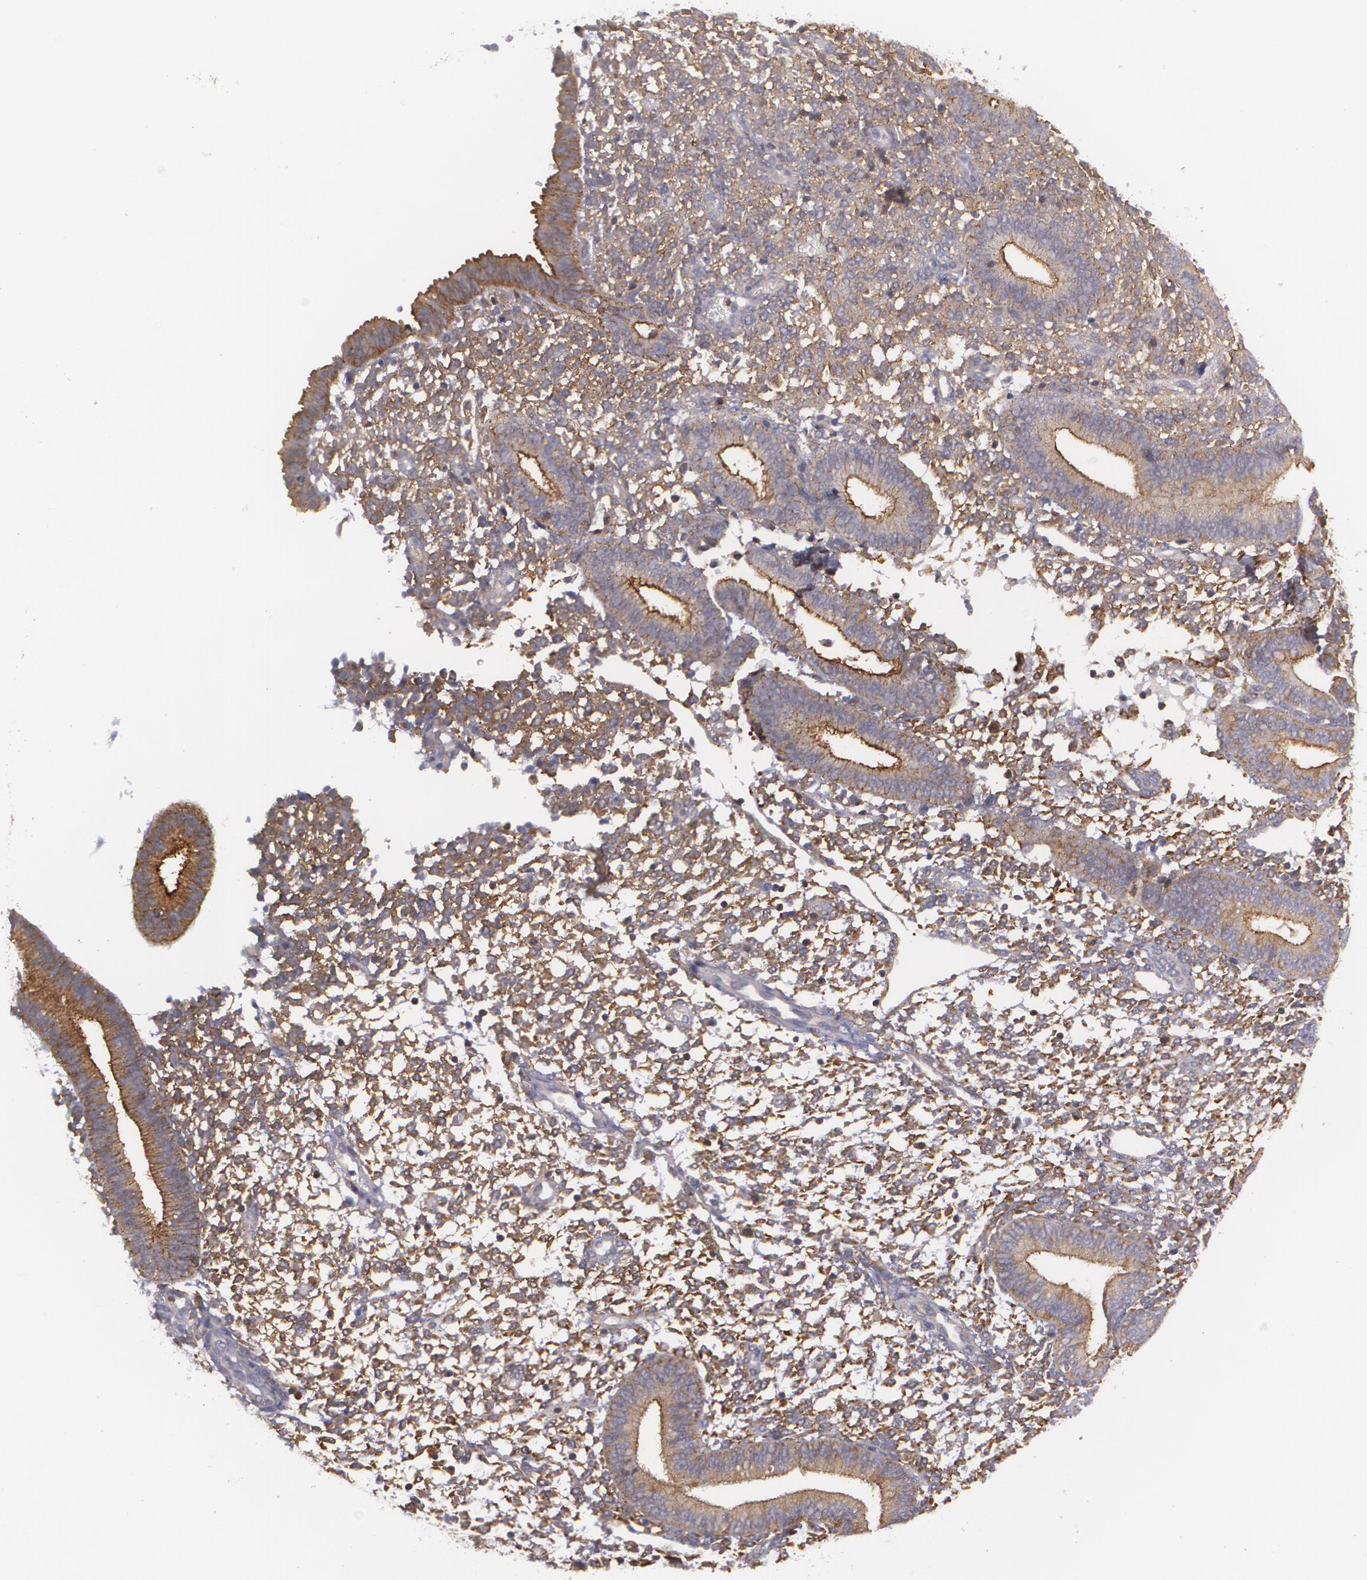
{"staining": {"intensity": "moderate", "quantity": ">75%", "location": "cytoplasmic/membranous"}, "tissue": "endometrium", "cell_type": "Cells in endometrial stroma", "image_type": "normal", "snomed": [{"axis": "morphology", "description": "Normal tissue, NOS"}, {"axis": "topography", "description": "Endometrium"}], "caption": "IHC image of unremarkable human endometrium stained for a protein (brown), which reveals medium levels of moderate cytoplasmic/membranous staining in about >75% of cells in endometrial stroma.", "gene": "BIN1", "patient": {"sex": "female", "age": 35}}